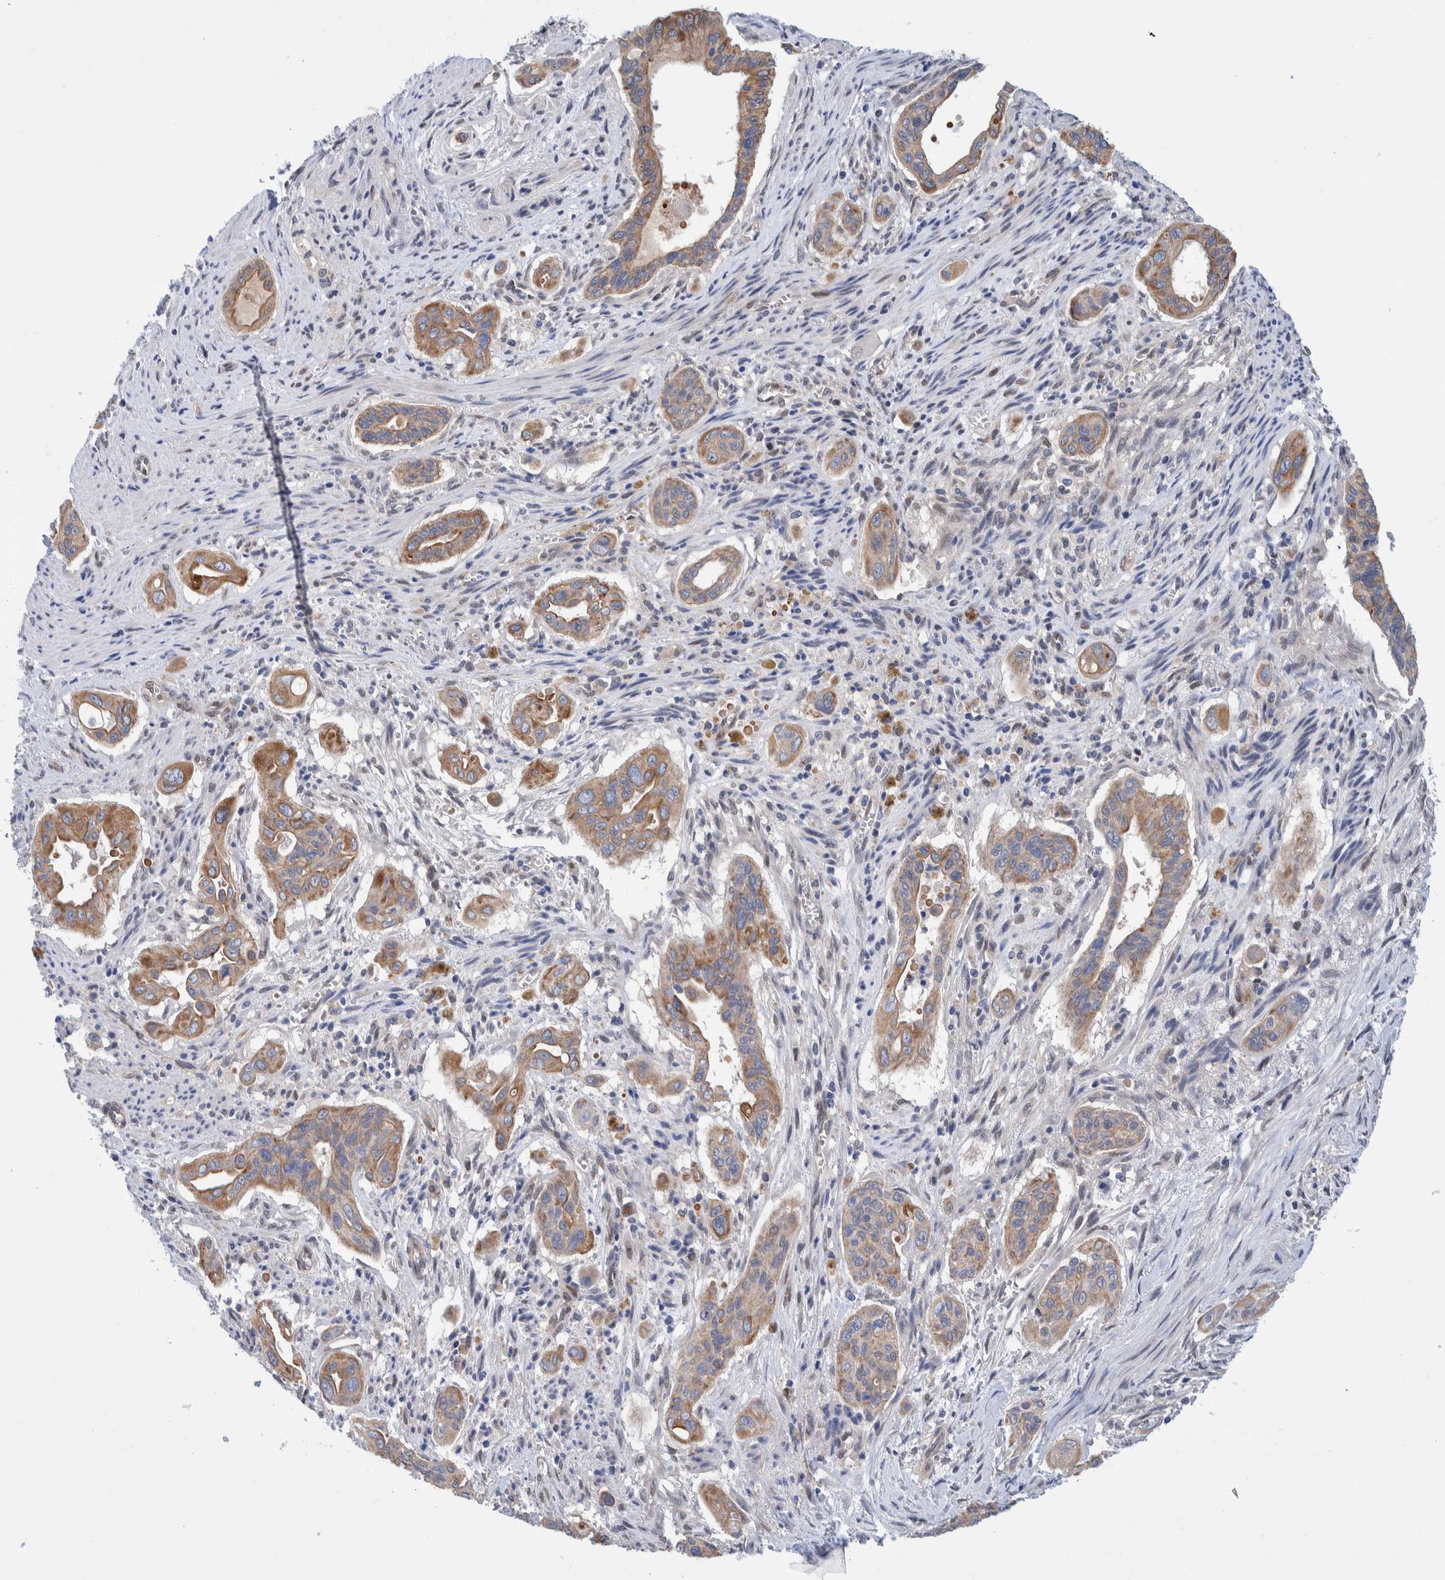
{"staining": {"intensity": "moderate", "quantity": ">75%", "location": "cytoplasmic/membranous"}, "tissue": "pancreatic cancer", "cell_type": "Tumor cells", "image_type": "cancer", "snomed": [{"axis": "morphology", "description": "Adenocarcinoma, NOS"}, {"axis": "topography", "description": "Pancreas"}], "caption": "DAB (3,3'-diaminobenzidine) immunohistochemical staining of human pancreatic cancer shows moderate cytoplasmic/membranous protein positivity in about >75% of tumor cells. The protein of interest is stained brown, and the nuclei are stained in blue (DAB IHC with brightfield microscopy, high magnification).", "gene": "PFAS", "patient": {"sex": "male", "age": 77}}